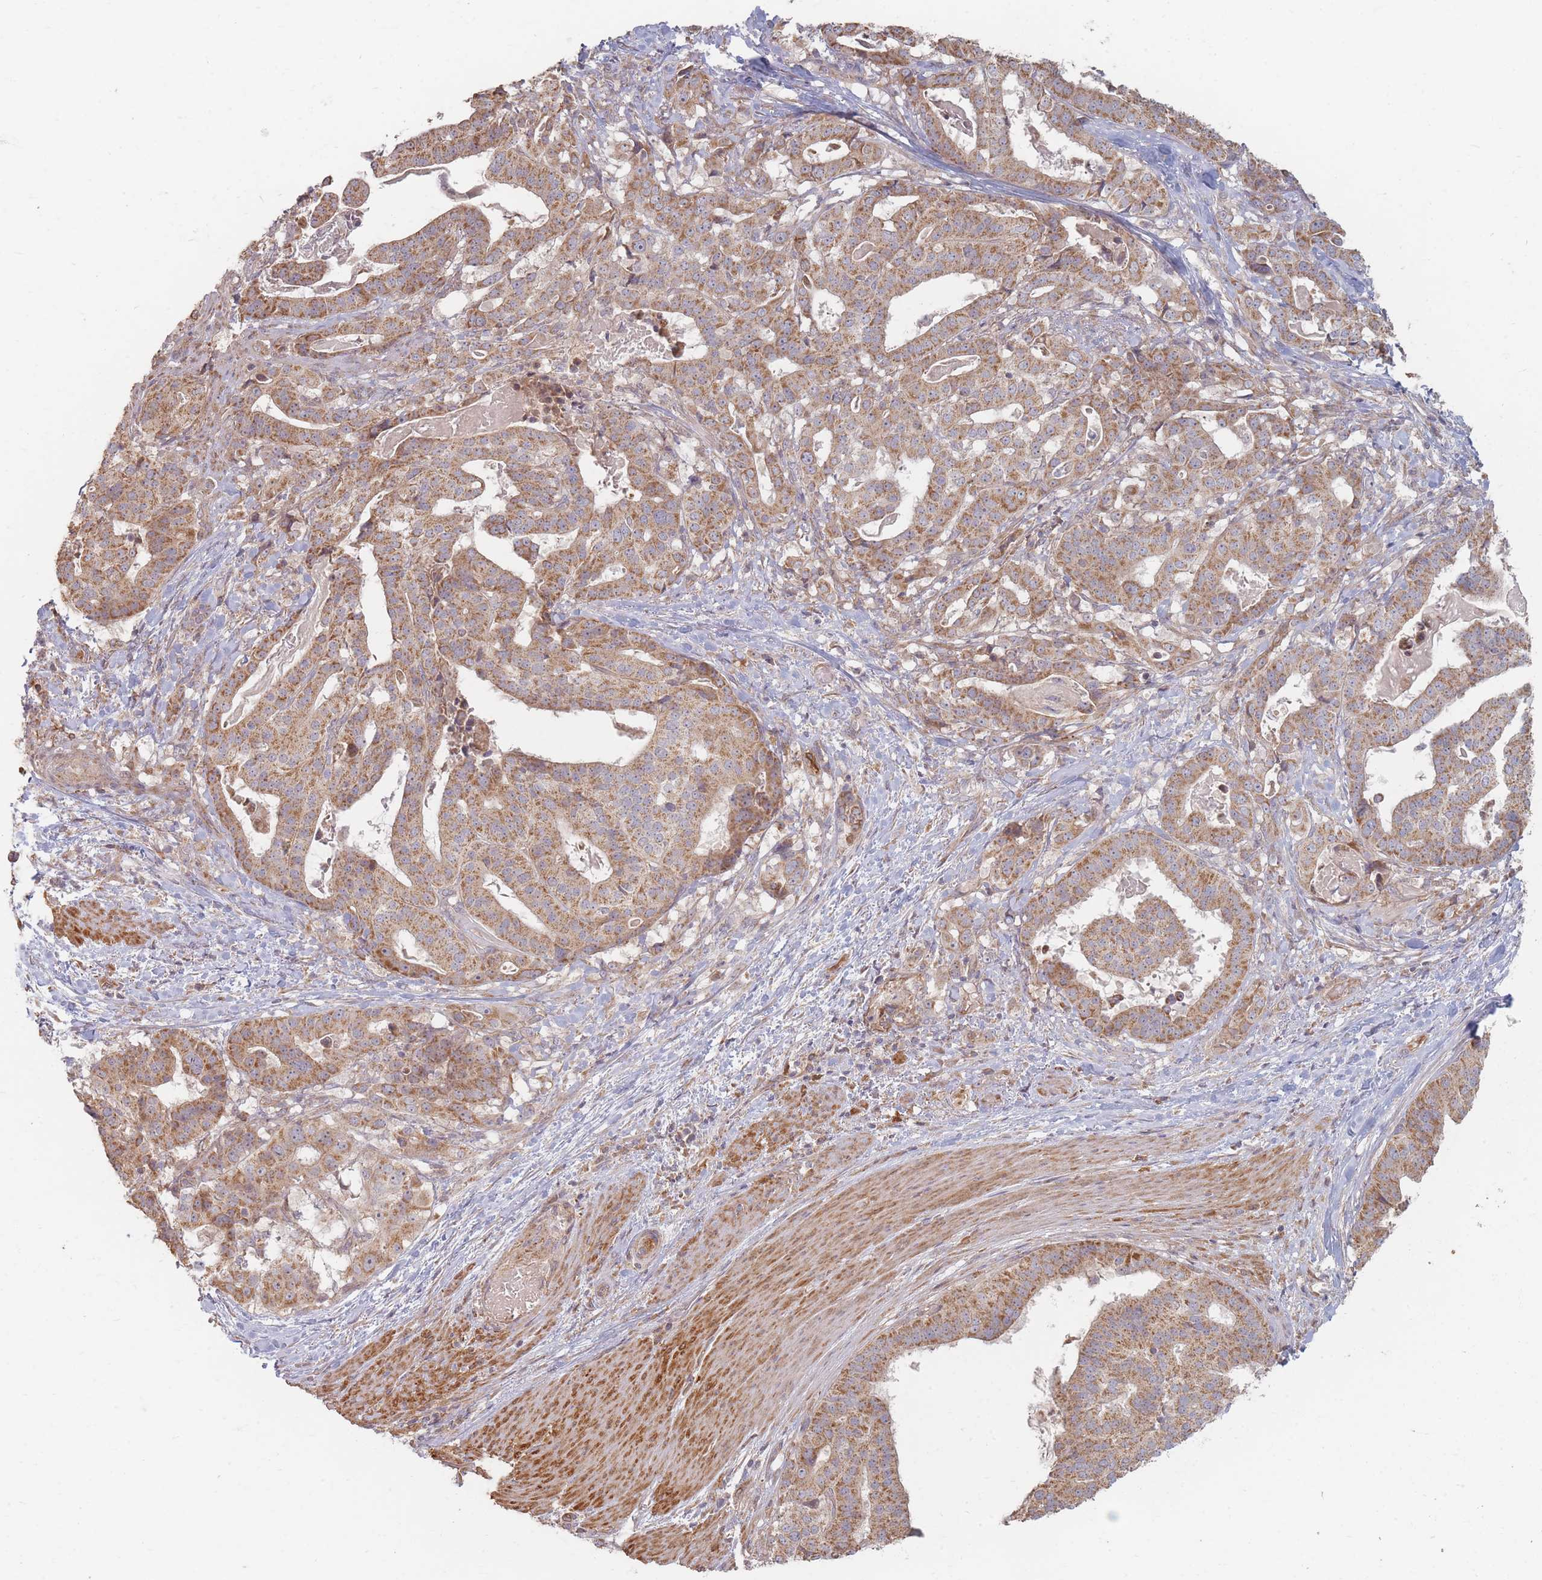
{"staining": {"intensity": "moderate", "quantity": ">75%", "location": "cytoplasmic/membranous"}, "tissue": "stomach cancer", "cell_type": "Tumor cells", "image_type": "cancer", "snomed": [{"axis": "morphology", "description": "Adenocarcinoma, NOS"}, {"axis": "topography", "description": "Stomach"}], "caption": "Stomach cancer stained for a protein (brown) demonstrates moderate cytoplasmic/membranous positive positivity in approximately >75% of tumor cells.", "gene": "MRPS6", "patient": {"sex": "male", "age": 48}}